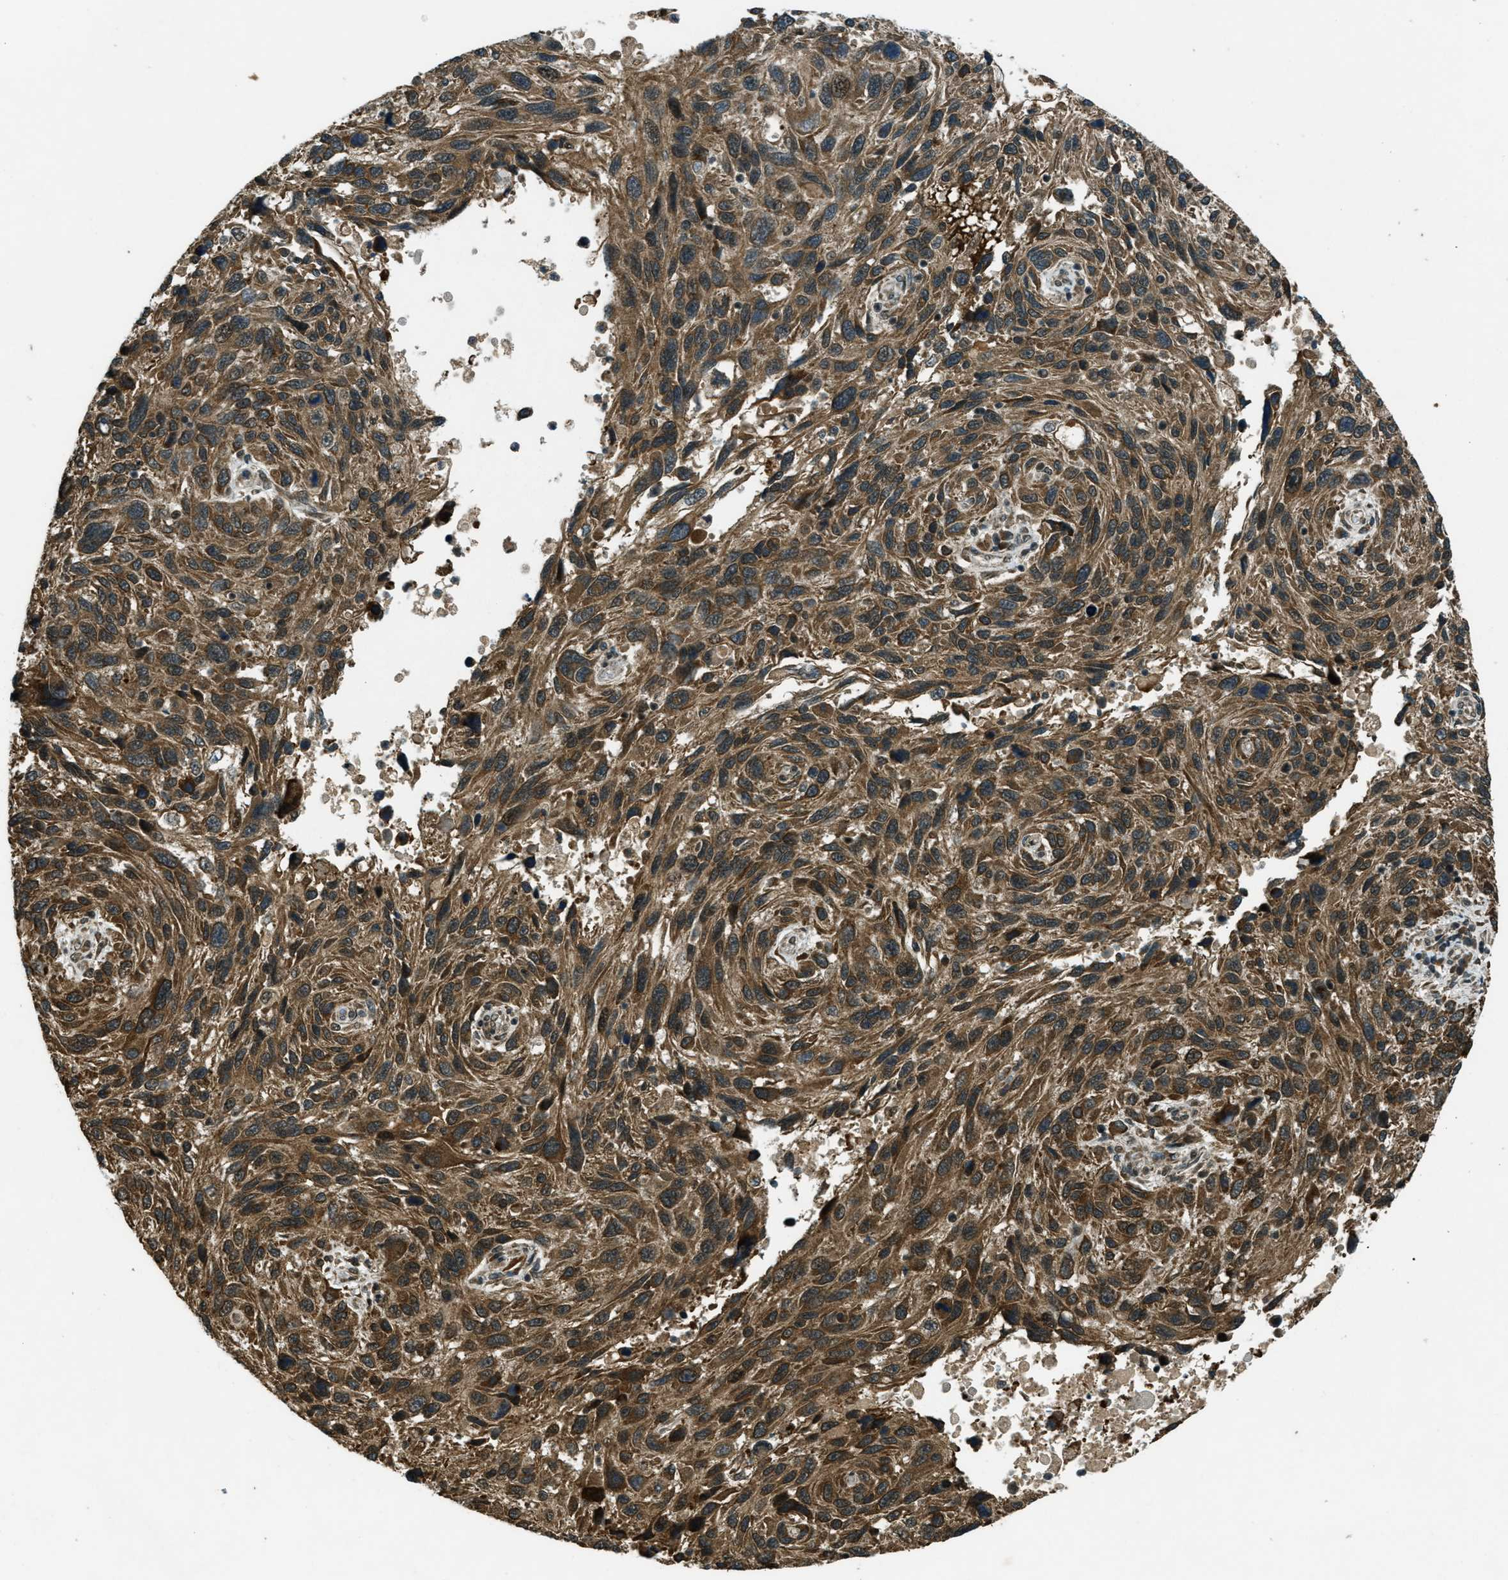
{"staining": {"intensity": "moderate", "quantity": ">75%", "location": "cytoplasmic/membranous"}, "tissue": "melanoma", "cell_type": "Tumor cells", "image_type": "cancer", "snomed": [{"axis": "morphology", "description": "Malignant melanoma, NOS"}, {"axis": "topography", "description": "Skin"}], "caption": "Human malignant melanoma stained with a brown dye reveals moderate cytoplasmic/membranous positive staining in about >75% of tumor cells.", "gene": "EIF2AK3", "patient": {"sex": "male", "age": 53}}